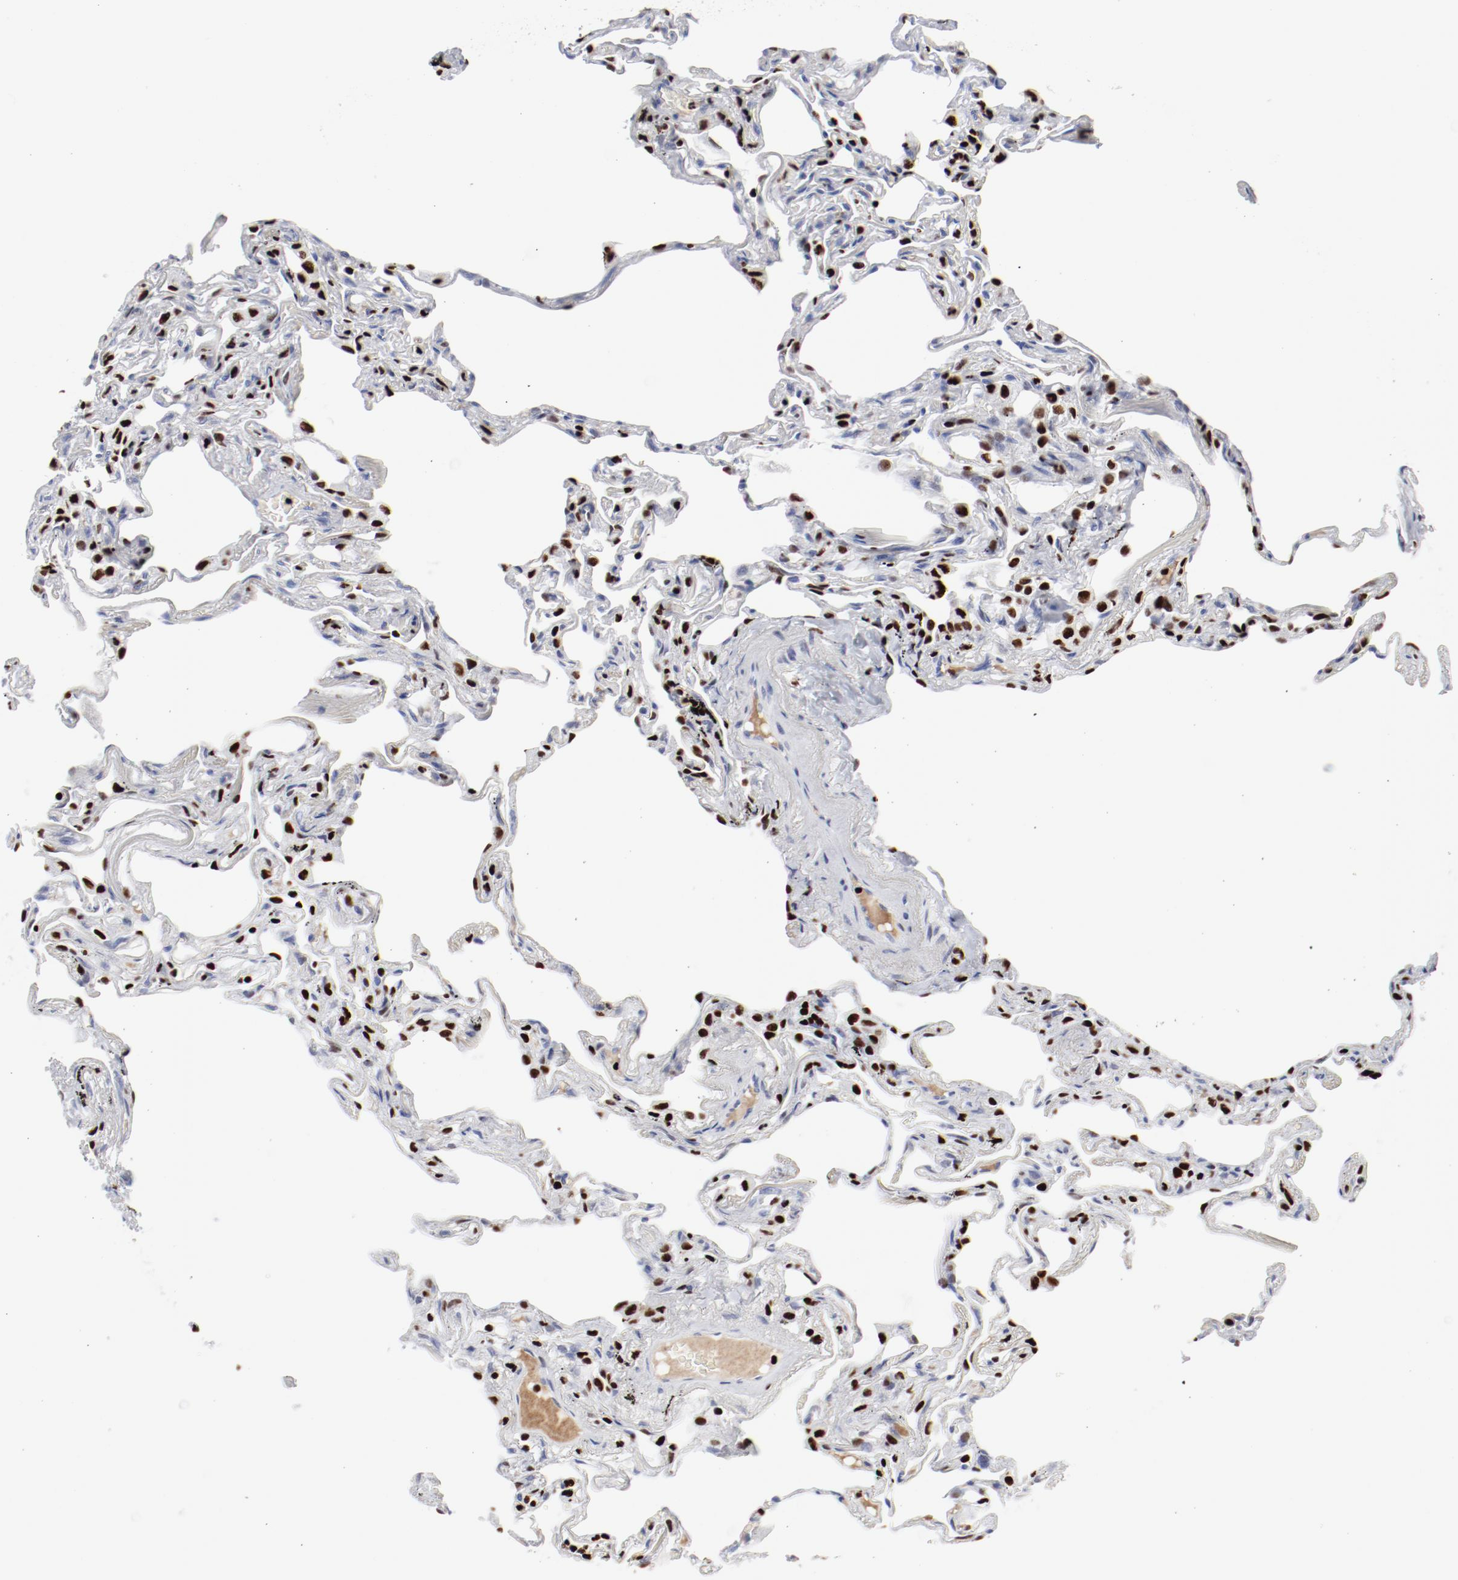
{"staining": {"intensity": "strong", "quantity": "25%-75%", "location": "nuclear"}, "tissue": "lung", "cell_type": "Alveolar cells", "image_type": "normal", "snomed": [{"axis": "morphology", "description": "Normal tissue, NOS"}, {"axis": "morphology", "description": "Inflammation, NOS"}, {"axis": "topography", "description": "Lung"}], "caption": "This micrograph reveals immunohistochemistry staining of benign human lung, with high strong nuclear expression in approximately 25%-75% of alveolar cells.", "gene": "SMARCC2", "patient": {"sex": "male", "age": 69}}